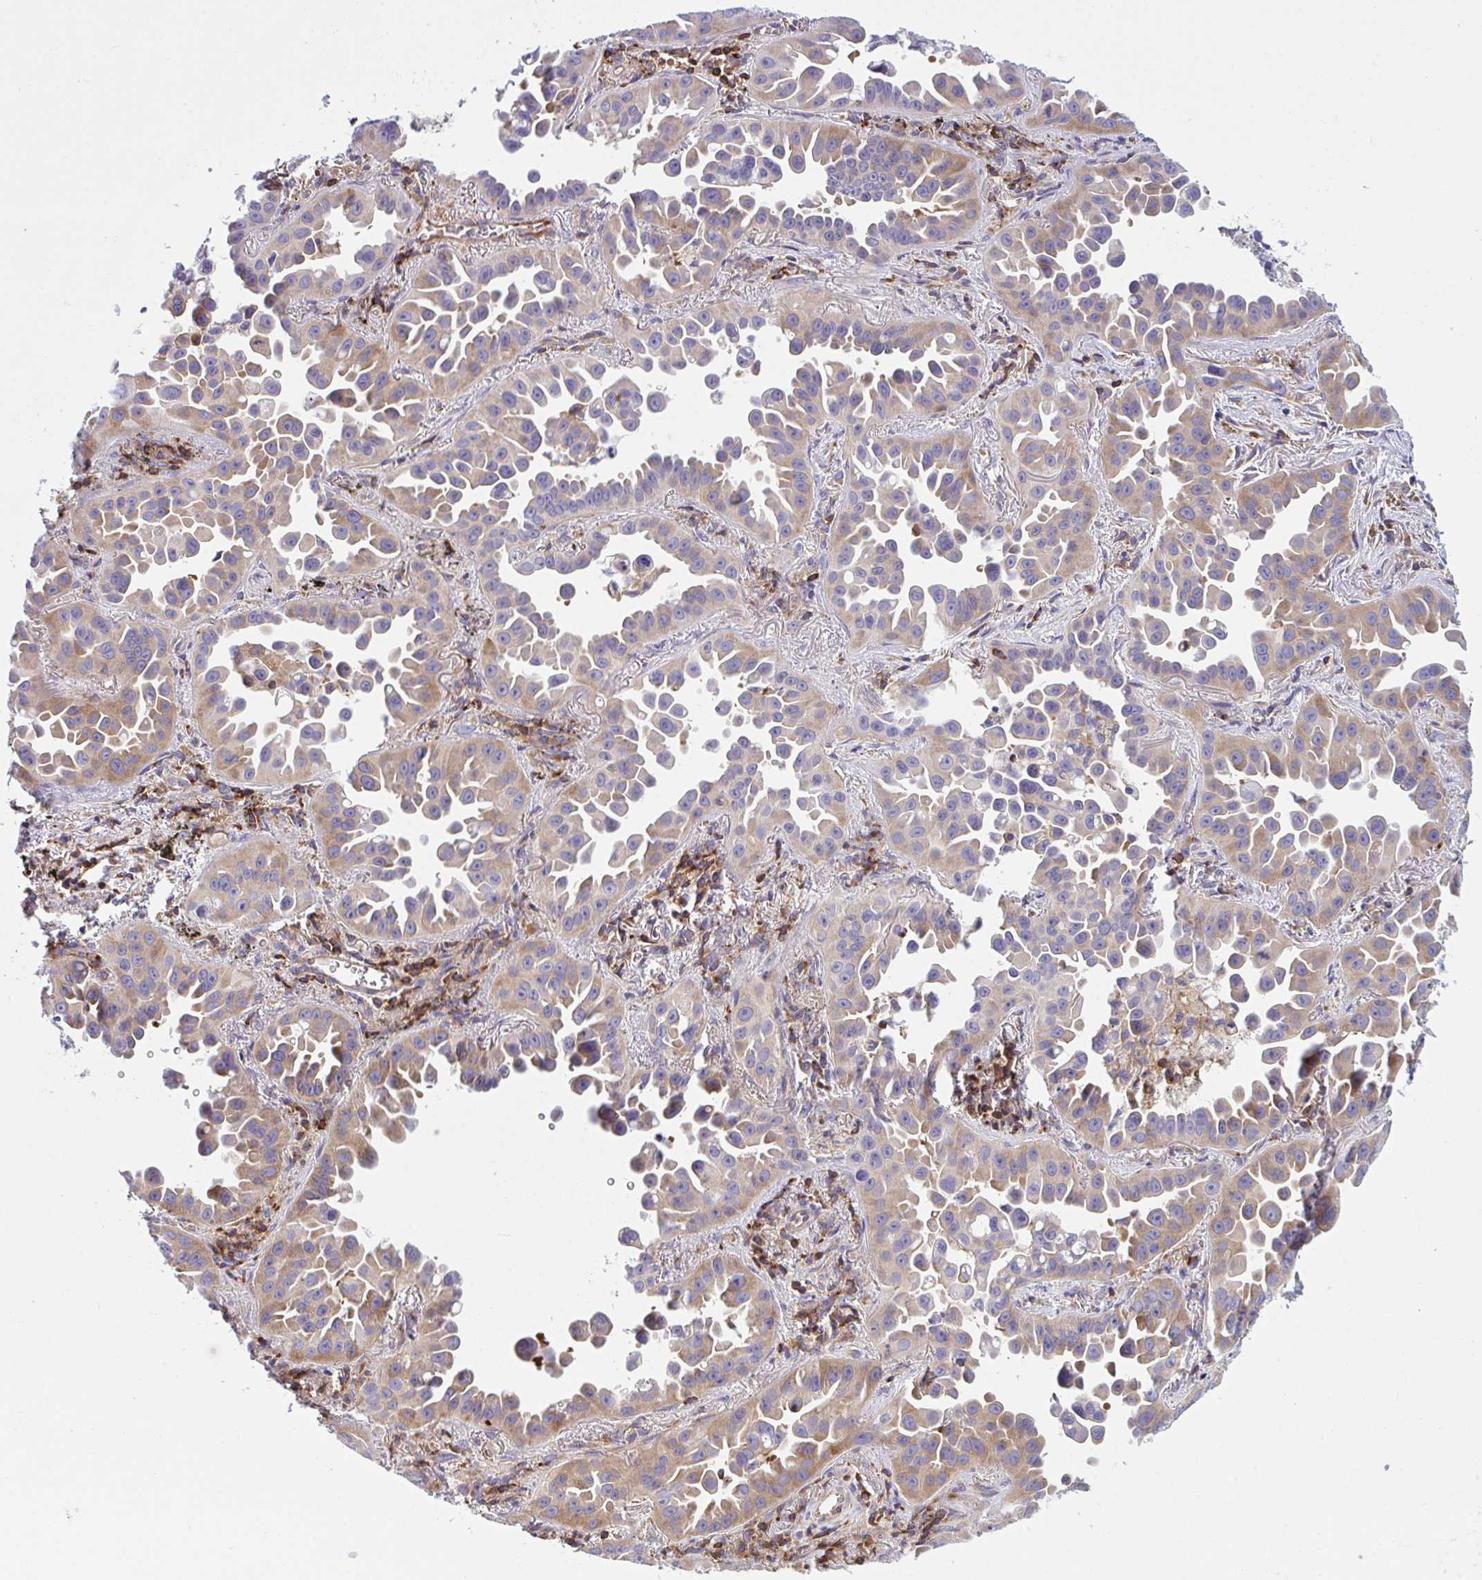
{"staining": {"intensity": "weak", "quantity": ">75%", "location": "cytoplasmic/membranous"}, "tissue": "lung cancer", "cell_type": "Tumor cells", "image_type": "cancer", "snomed": [{"axis": "morphology", "description": "Adenocarcinoma, NOS"}, {"axis": "topography", "description": "Lung"}], "caption": "IHC image of neoplastic tissue: human lung cancer stained using immunohistochemistry (IHC) reveals low levels of weak protein expression localized specifically in the cytoplasmic/membranous of tumor cells, appearing as a cytoplasmic/membranous brown color.", "gene": "TSC22D3", "patient": {"sex": "male", "age": 68}}